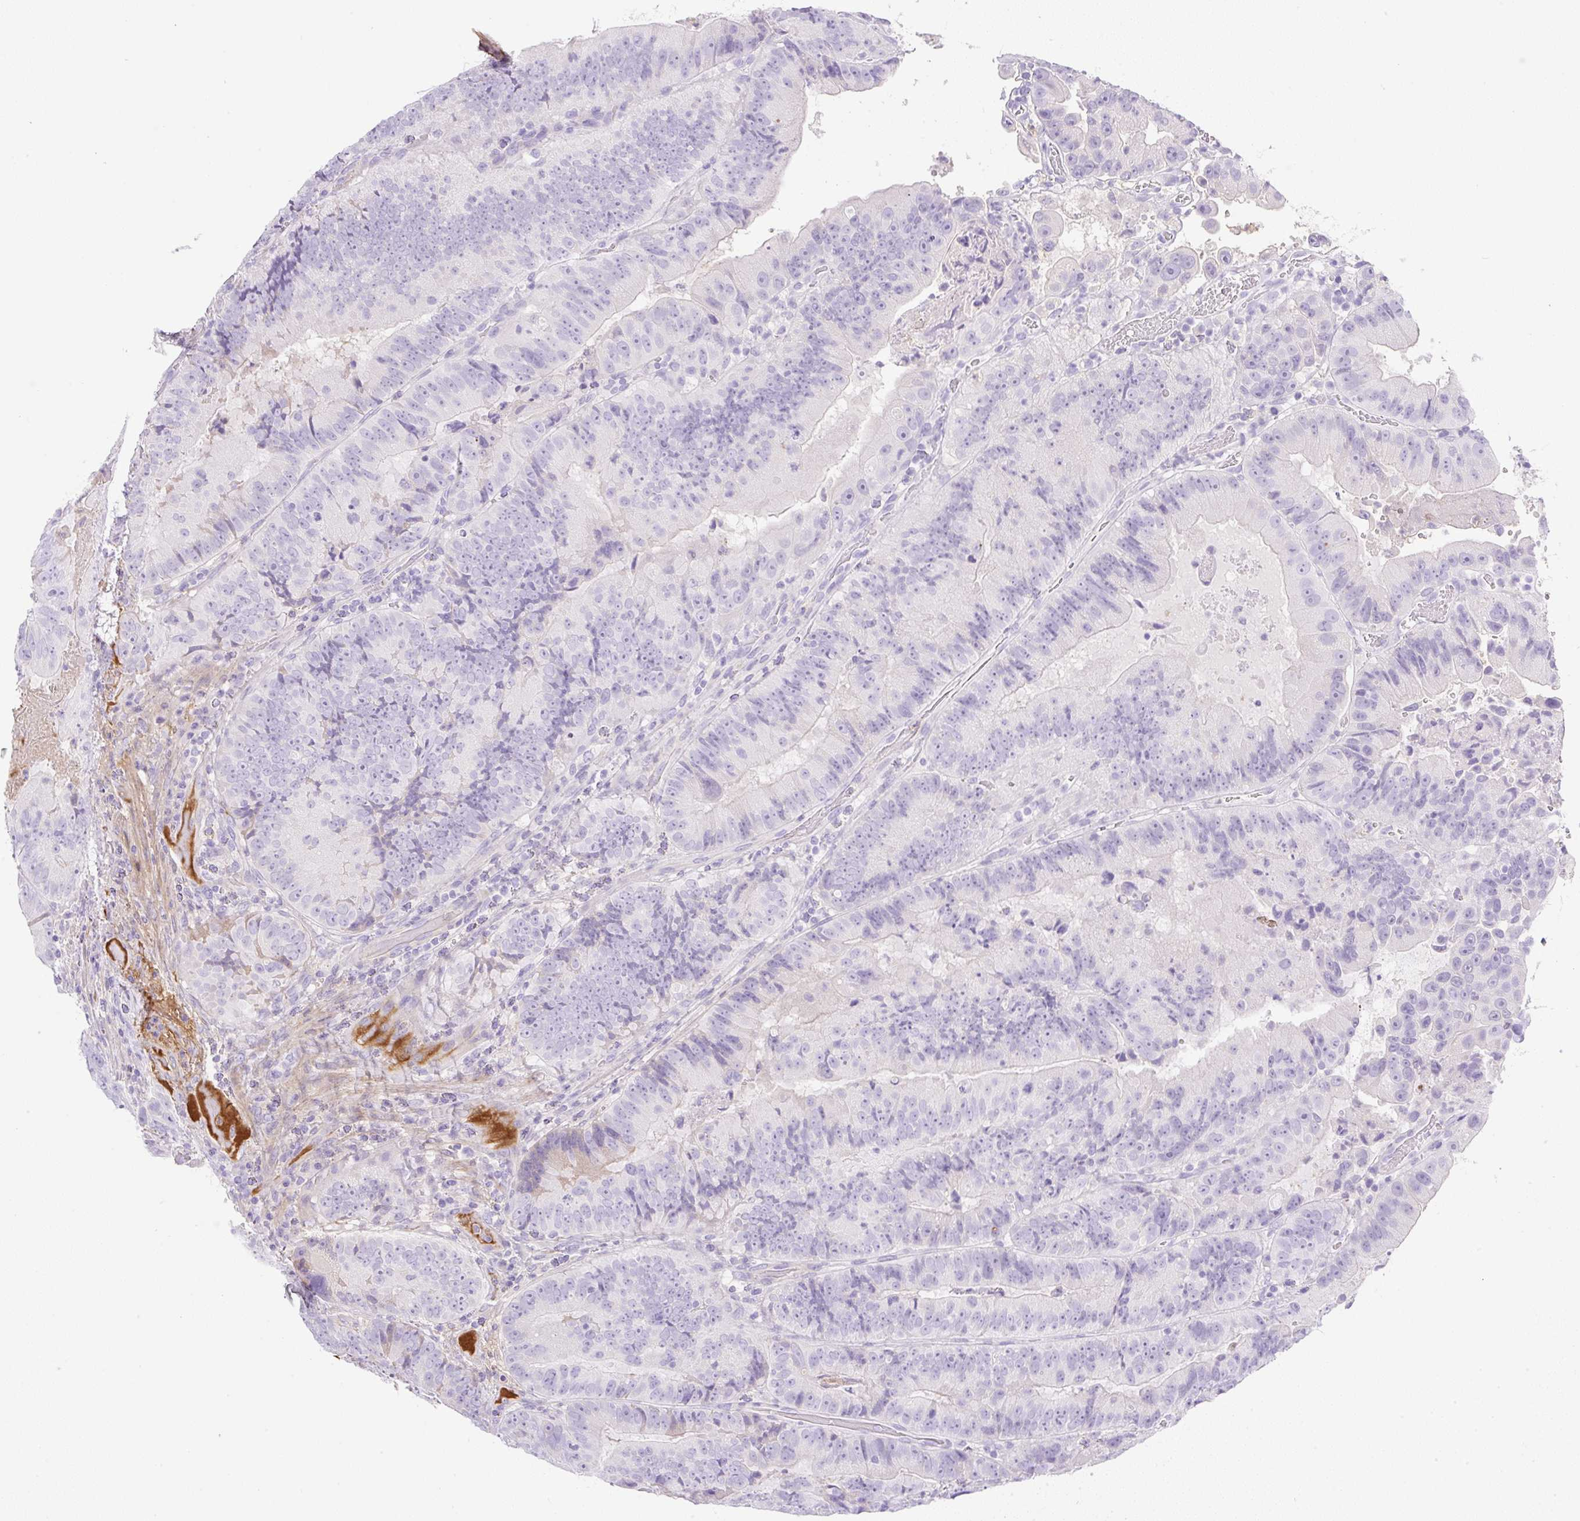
{"staining": {"intensity": "negative", "quantity": "none", "location": "none"}, "tissue": "colorectal cancer", "cell_type": "Tumor cells", "image_type": "cancer", "snomed": [{"axis": "morphology", "description": "Adenocarcinoma, NOS"}, {"axis": "topography", "description": "Colon"}], "caption": "Tumor cells are negative for protein expression in human adenocarcinoma (colorectal).", "gene": "TDRD15", "patient": {"sex": "female", "age": 86}}